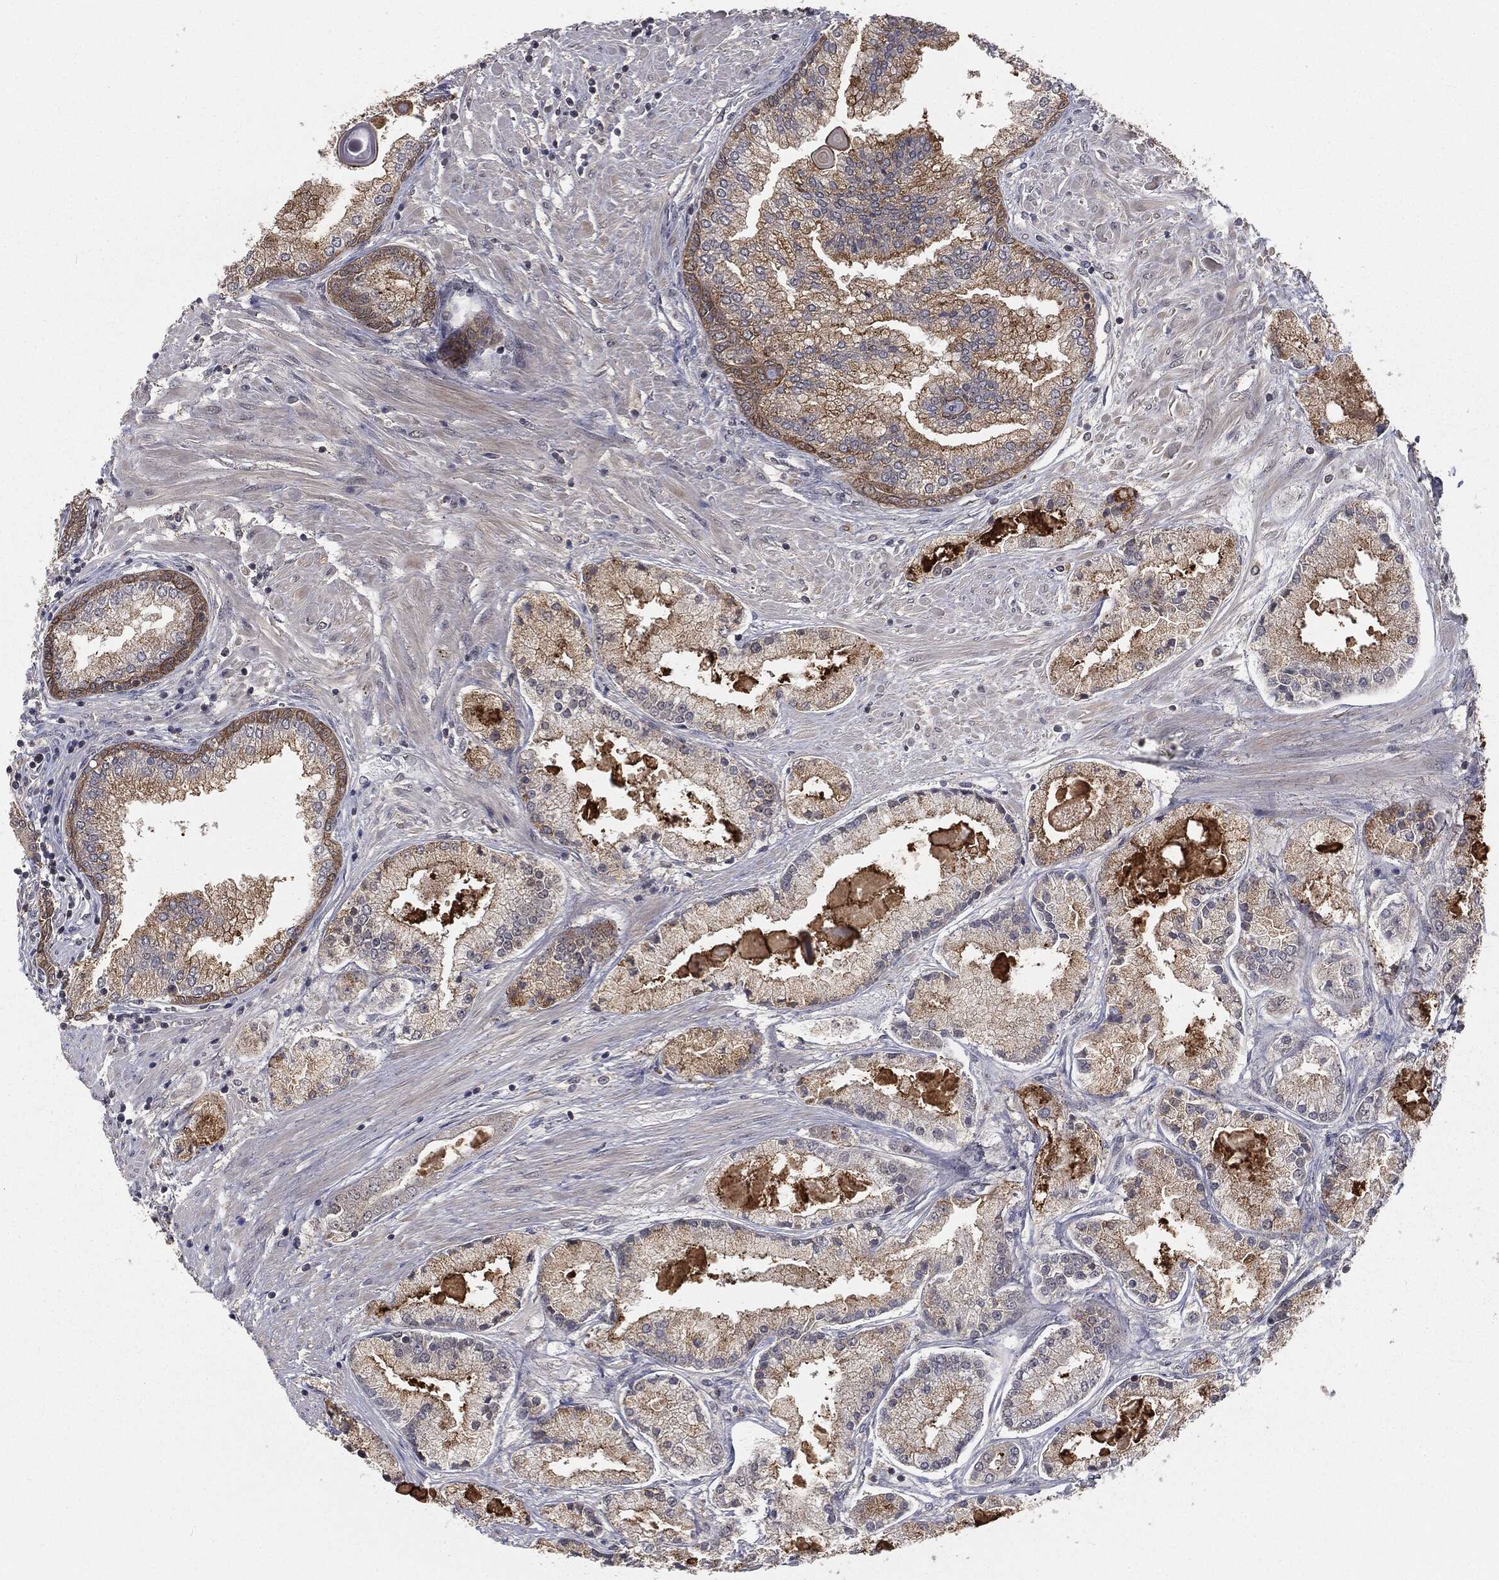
{"staining": {"intensity": "weak", "quantity": "25%-75%", "location": "cytoplasmic/membranous"}, "tissue": "prostate cancer", "cell_type": "Tumor cells", "image_type": "cancer", "snomed": [{"axis": "morphology", "description": "Adenocarcinoma, High grade"}, {"axis": "topography", "description": "Prostate"}], "caption": "DAB (3,3'-diaminobenzidine) immunohistochemical staining of human prostate cancer (high-grade adenocarcinoma) displays weak cytoplasmic/membranous protein staining in about 25%-75% of tumor cells.", "gene": "FBXO7", "patient": {"sex": "male", "age": 67}}